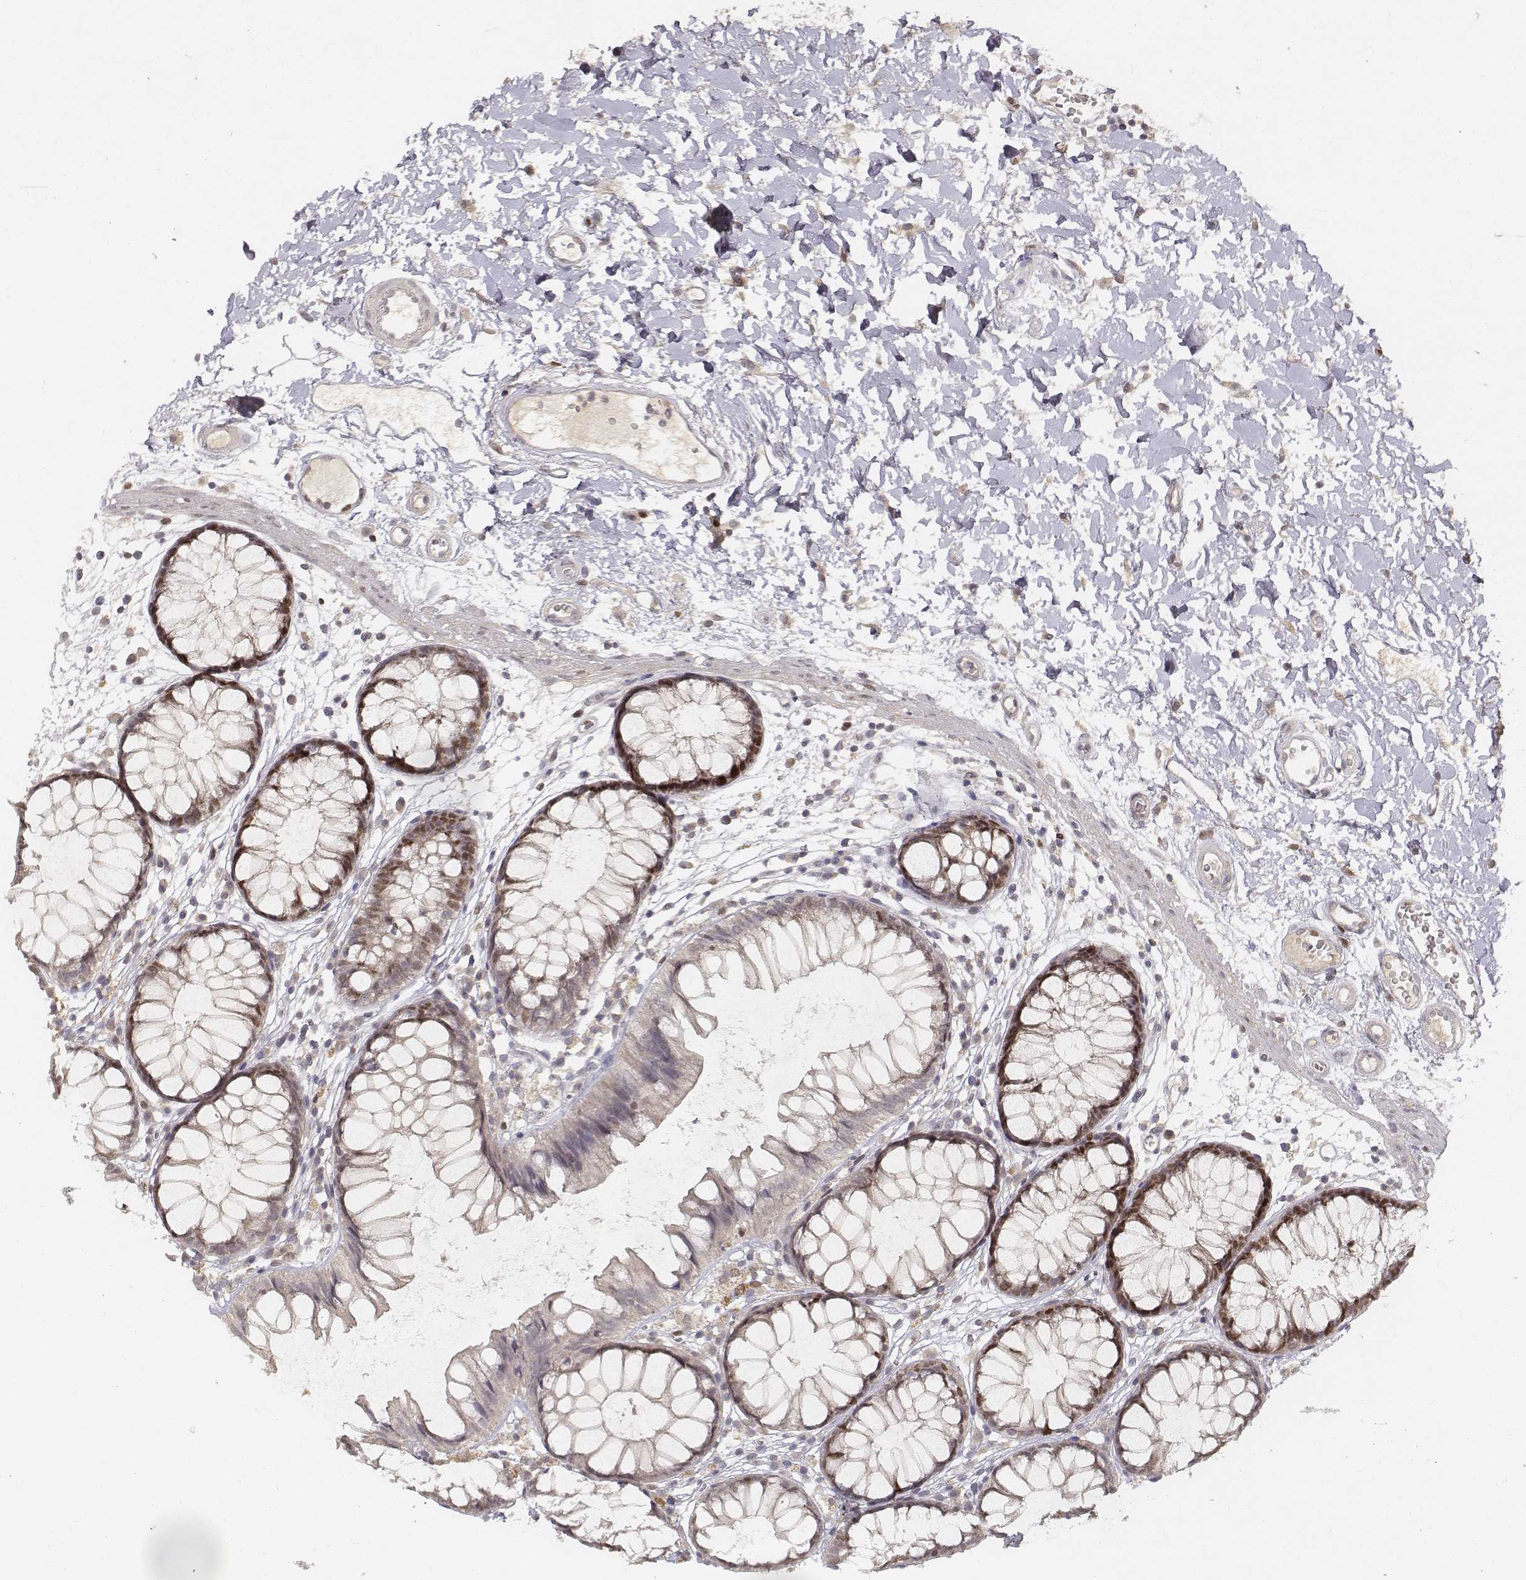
{"staining": {"intensity": "negative", "quantity": "none", "location": "none"}, "tissue": "colon", "cell_type": "Endothelial cells", "image_type": "normal", "snomed": [{"axis": "morphology", "description": "Normal tissue, NOS"}, {"axis": "morphology", "description": "Adenocarcinoma, NOS"}, {"axis": "topography", "description": "Colon"}], "caption": "A high-resolution photomicrograph shows immunohistochemistry staining of normal colon, which shows no significant expression in endothelial cells.", "gene": "FANCD2", "patient": {"sex": "male", "age": 65}}